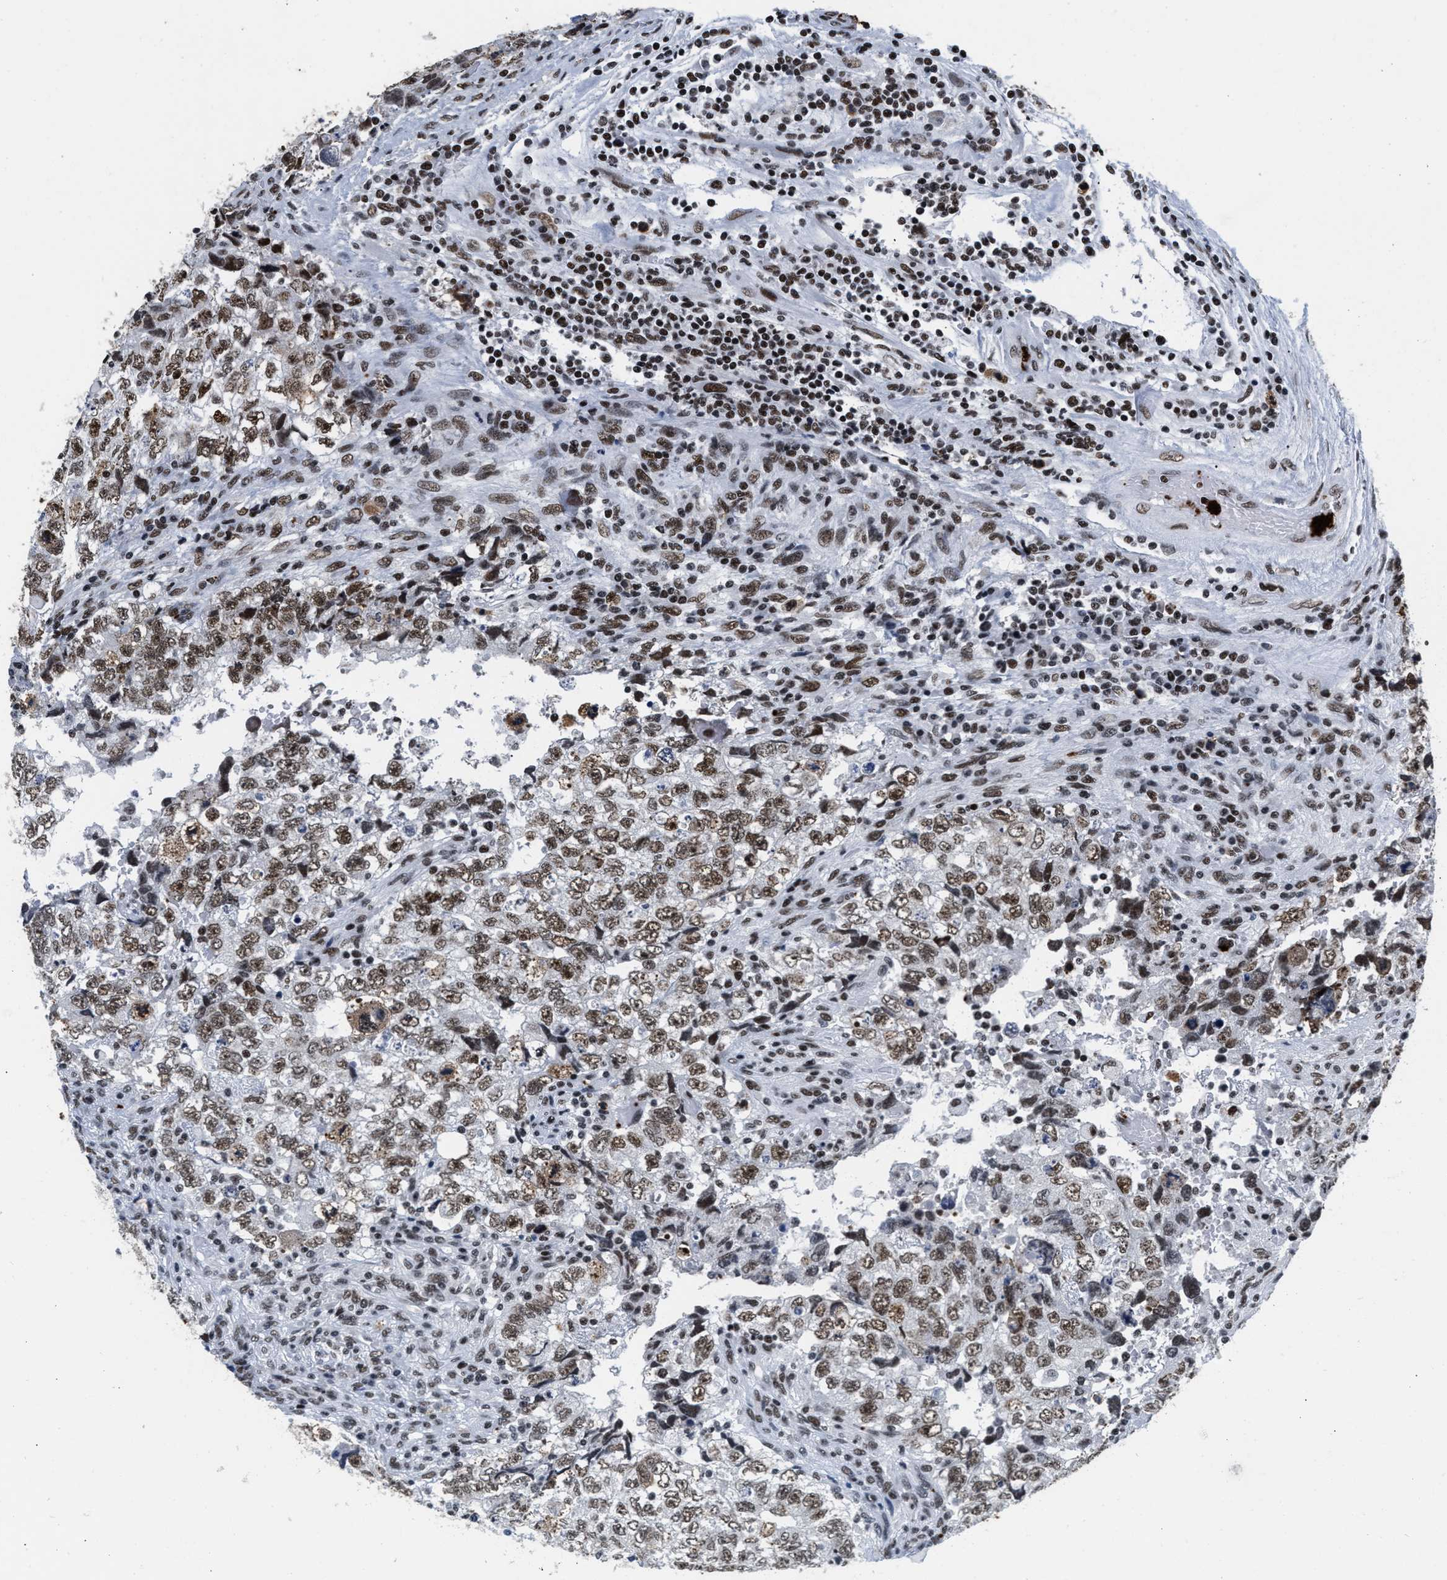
{"staining": {"intensity": "moderate", "quantity": ">75%", "location": "nuclear"}, "tissue": "testis cancer", "cell_type": "Tumor cells", "image_type": "cancer", "snomed": [{"axis": "morphology", "description": "Carcinoma, Embryonal, NOS"}, {"axis": "topography", "description": "Testis"}], "caption": "This is a micrograph of immunohistochemistry staining of testis embryonal carcinoma, which shows moderate expression in the nuclear of tumor cells.", "gene": "RAD21", "patient": {"sex": "male", "age": 36}}